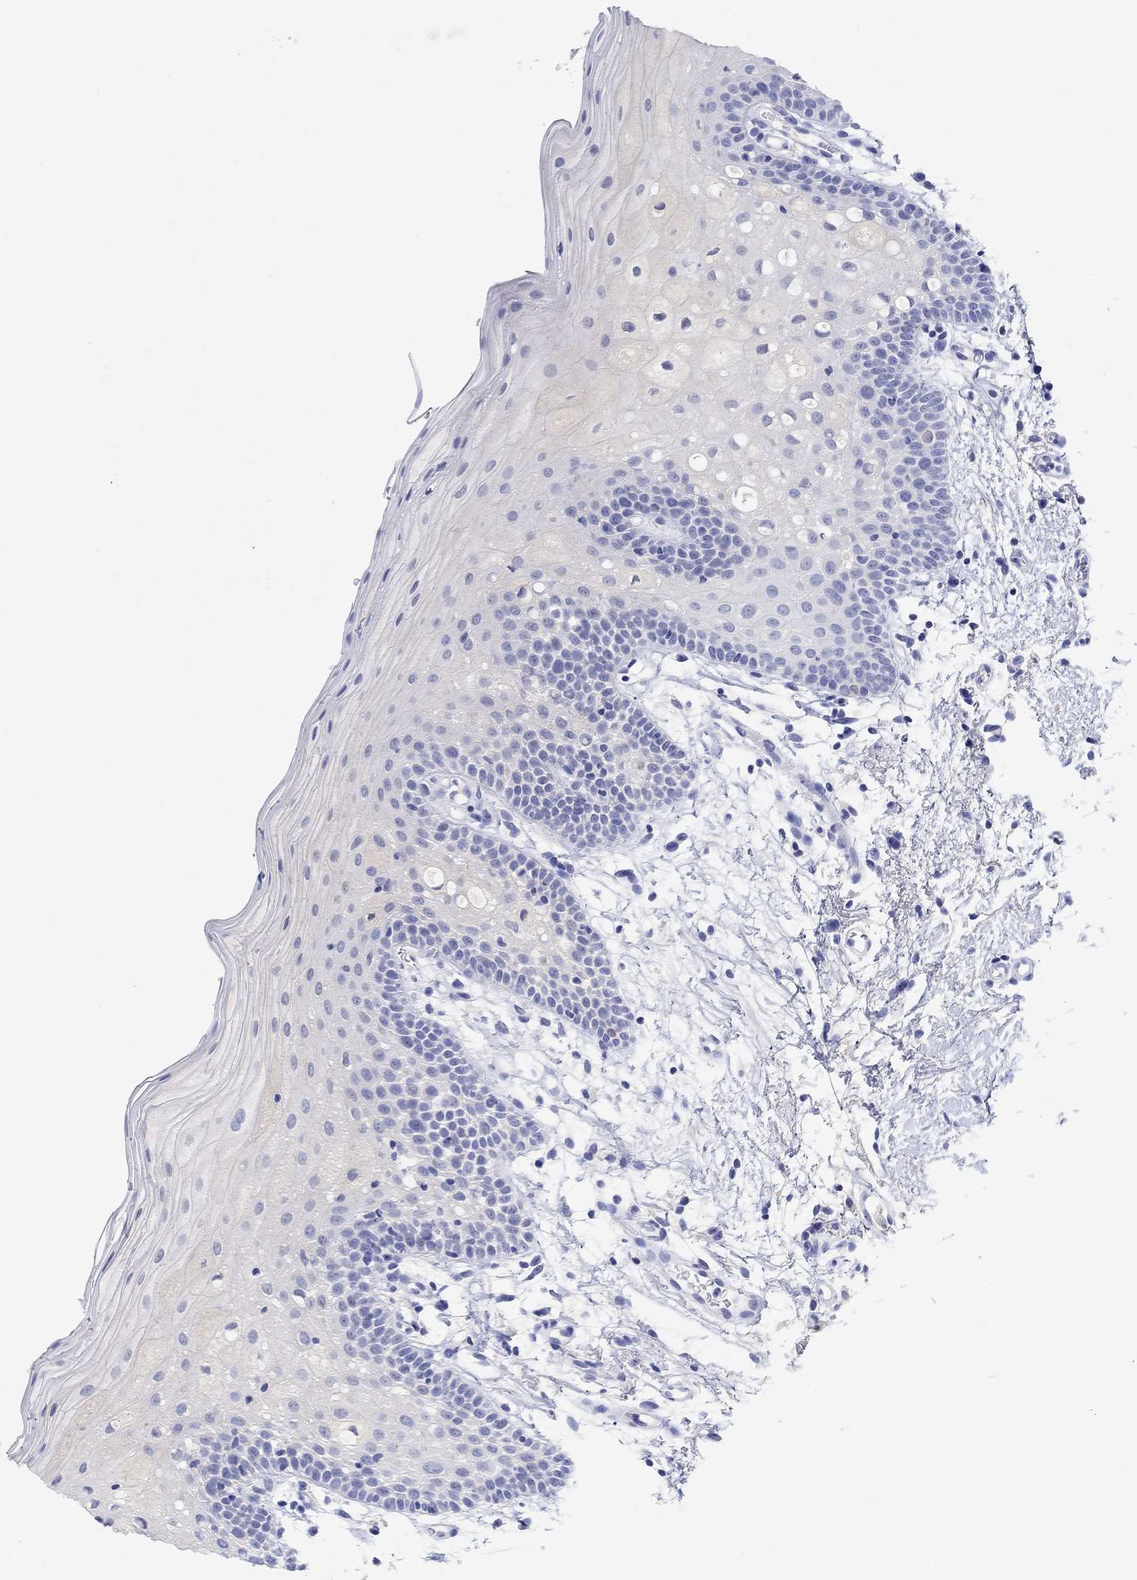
{"staining": {"intensity": "negative", "quantity": "none", "location": "none"}, "tissue": "oral mucosa", "cell_type": "Squamous epithelial cells", "image_type": "normal", "snomed": [{"axis": "morphology", "description": "Normal tissue, NOS"}, {"axis": "topography", "description": "Oral tissue"}, {"axis": "topography", "description": "Tounge, NOS"}], "caption": "This is an immunohistochemistry photomicrograph of unremarkable human oral mucosa. There is no expression in squamous epithelial cells.", "gene": "TYR", "patient": {"sex": "female", "age": 83}}